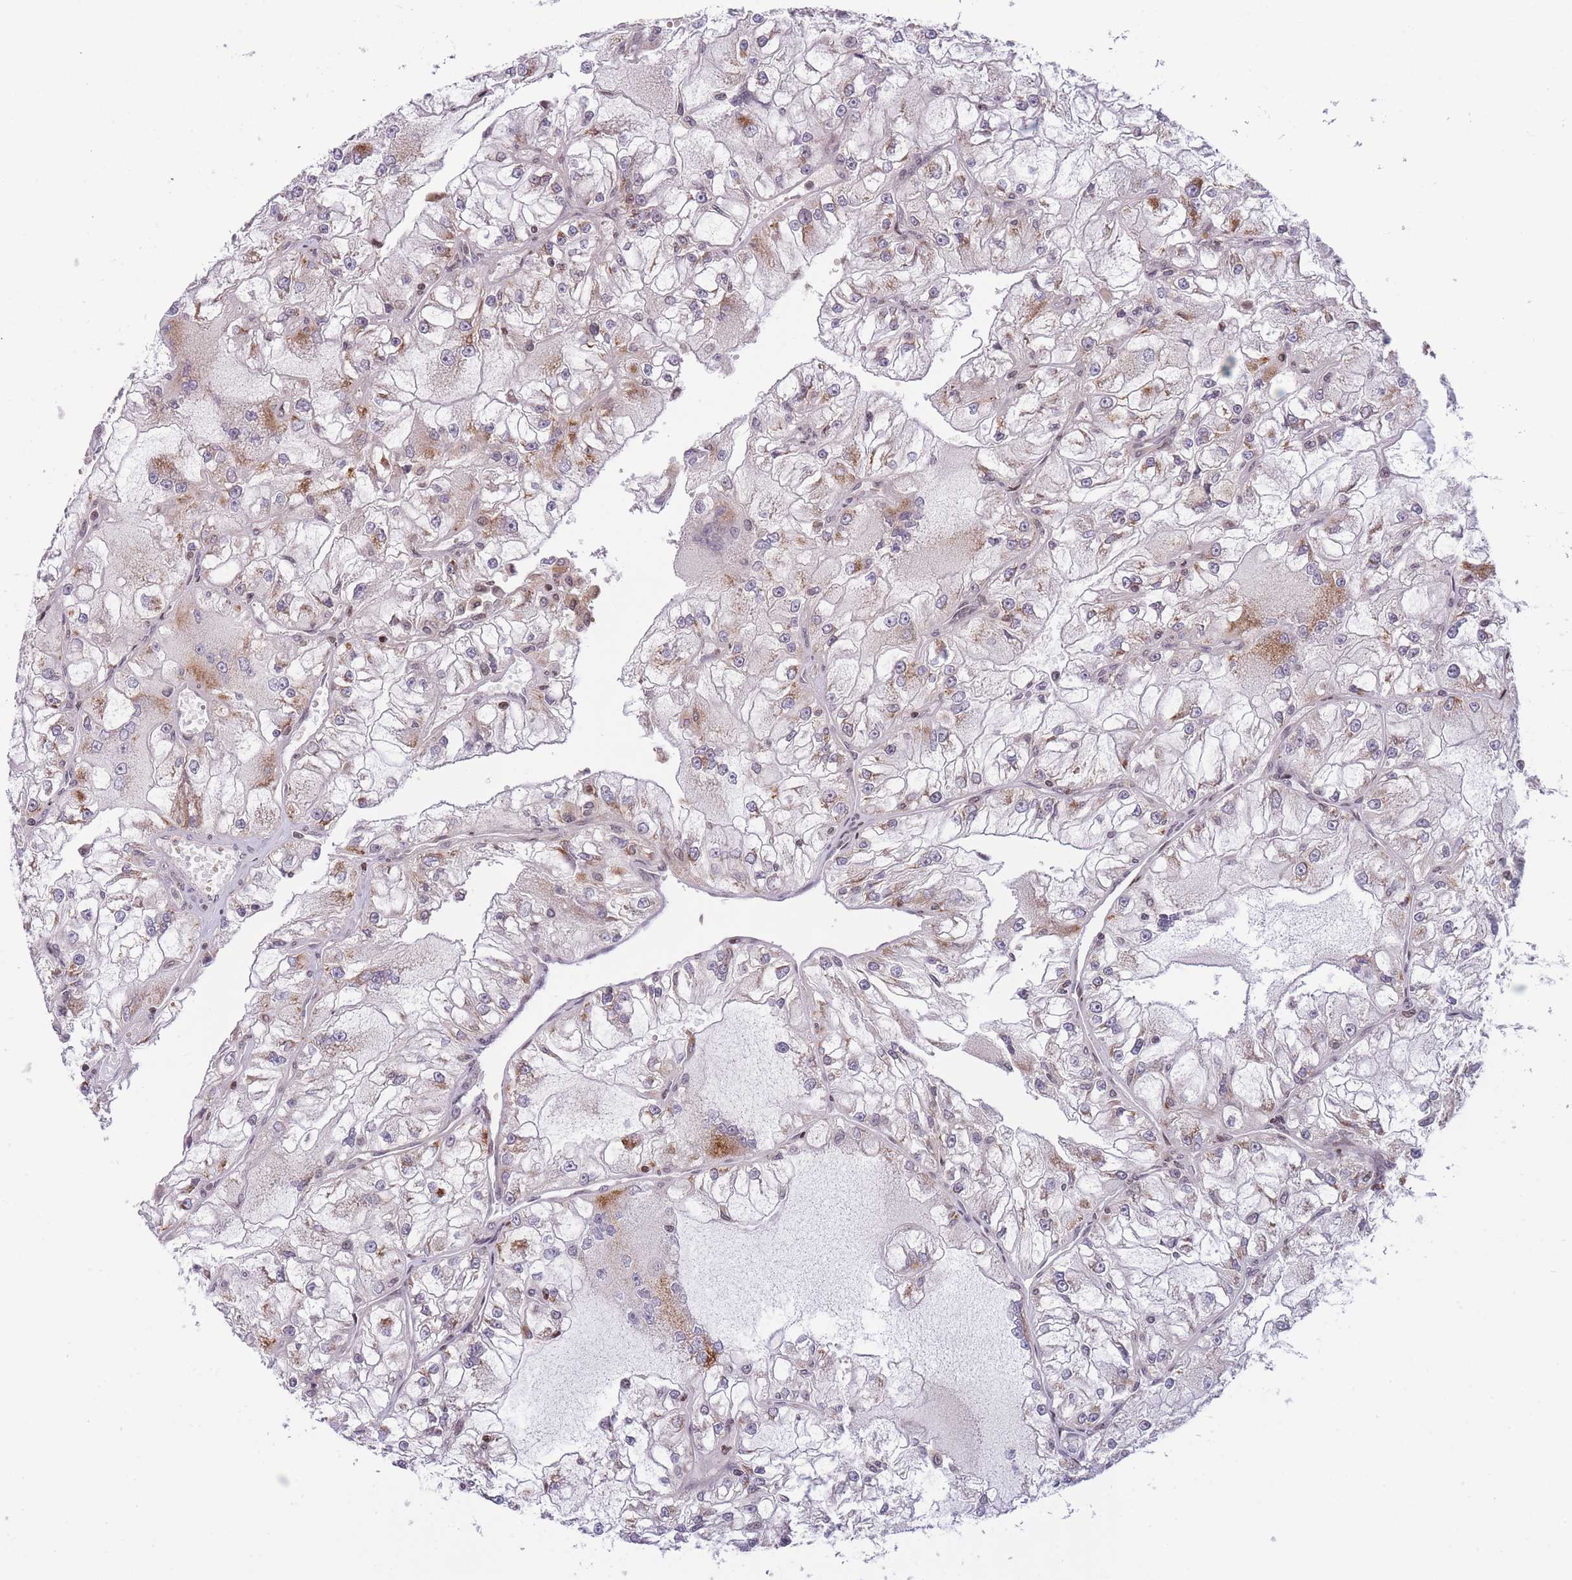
{"staining": {"intensity": "moderate", "quantity": "<25%", "location": "cytoplasmic/membranous"}, "tissue": "renal cancer", "cell_type": "Tumor cells", "image_type": "cancer", "snomed": [{"axis": "morphology", "description": "Adenocarcinoma, NOS"}, {"axis": "topography", "description": "Kidney"}], "caption": "Immunohistochemistry (IHC) staining of renal cancer (adenocarcinoma), which reveals low levels of moderate cytoplasmic/membranous expression in approximately <25% of tumor cells indicating moderate cytoplasmic/membranous protein positivity. The staining was performed using DAB (3,3'-diaminobenzidine) (brown) for protein detection and nuclei were counterstained in hematoxylin (blue).", "gene": "SLC35F5", "patient": {"sex": "female", "age": 72}}